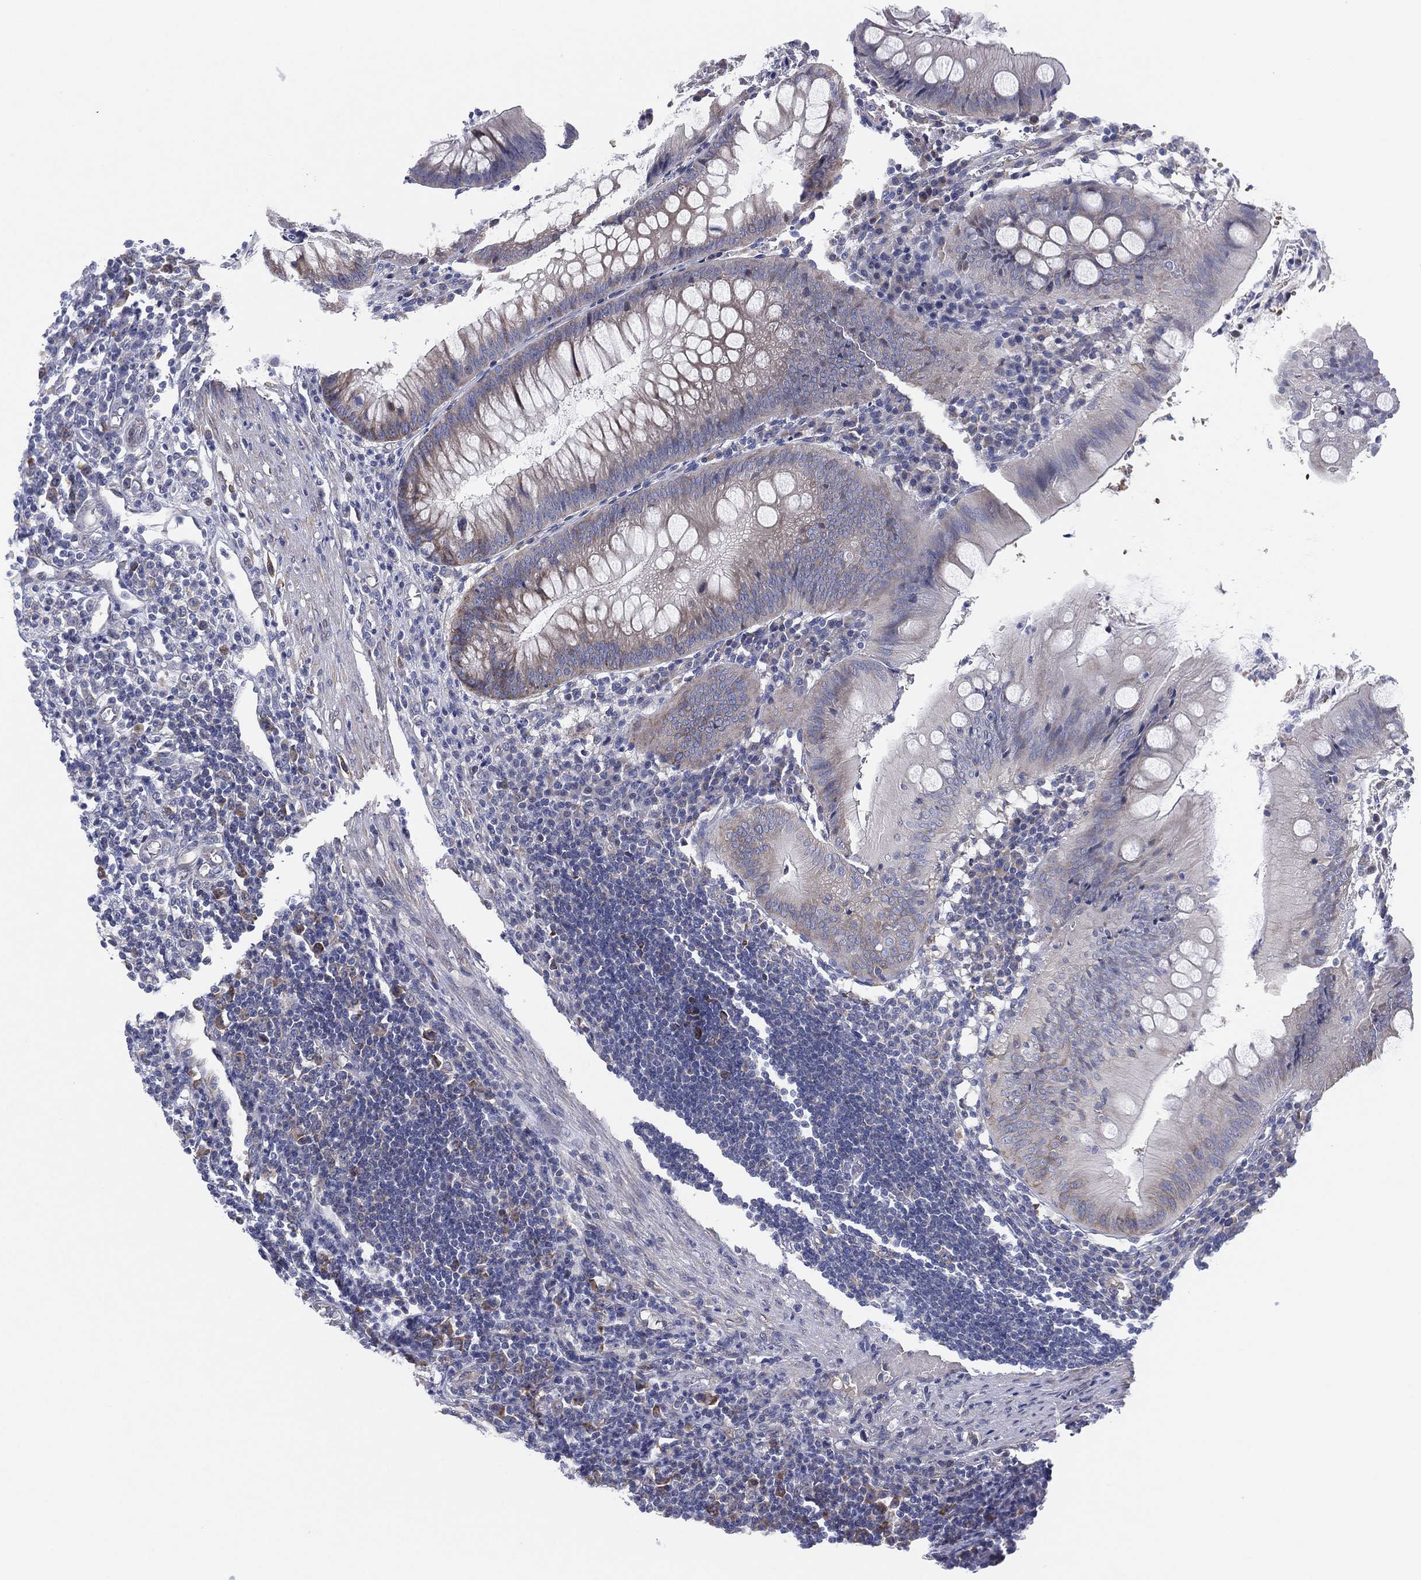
{"staining": {"intensity": "weak", "quantity": "<25%", "location": "cytoplasmic/membranous"}, "tissue": "appendix", "cell_type": "Glandular cells", "image_type": "normal", "snomed": [{"axis": "morphology", "description": "Normal tissue, NOS"}, {"axis": "morphology", "description": "Inflammation, NOS"}, {"axis": "topography", "description": "Appendix"}], "caption": "High power microscopy histopathology image of an IHC micrograph of normal appendix, revealing no significant positivity in glandular cells.", "gene": "HEATR4", "patient": {"sex": "male", "age": 16}}